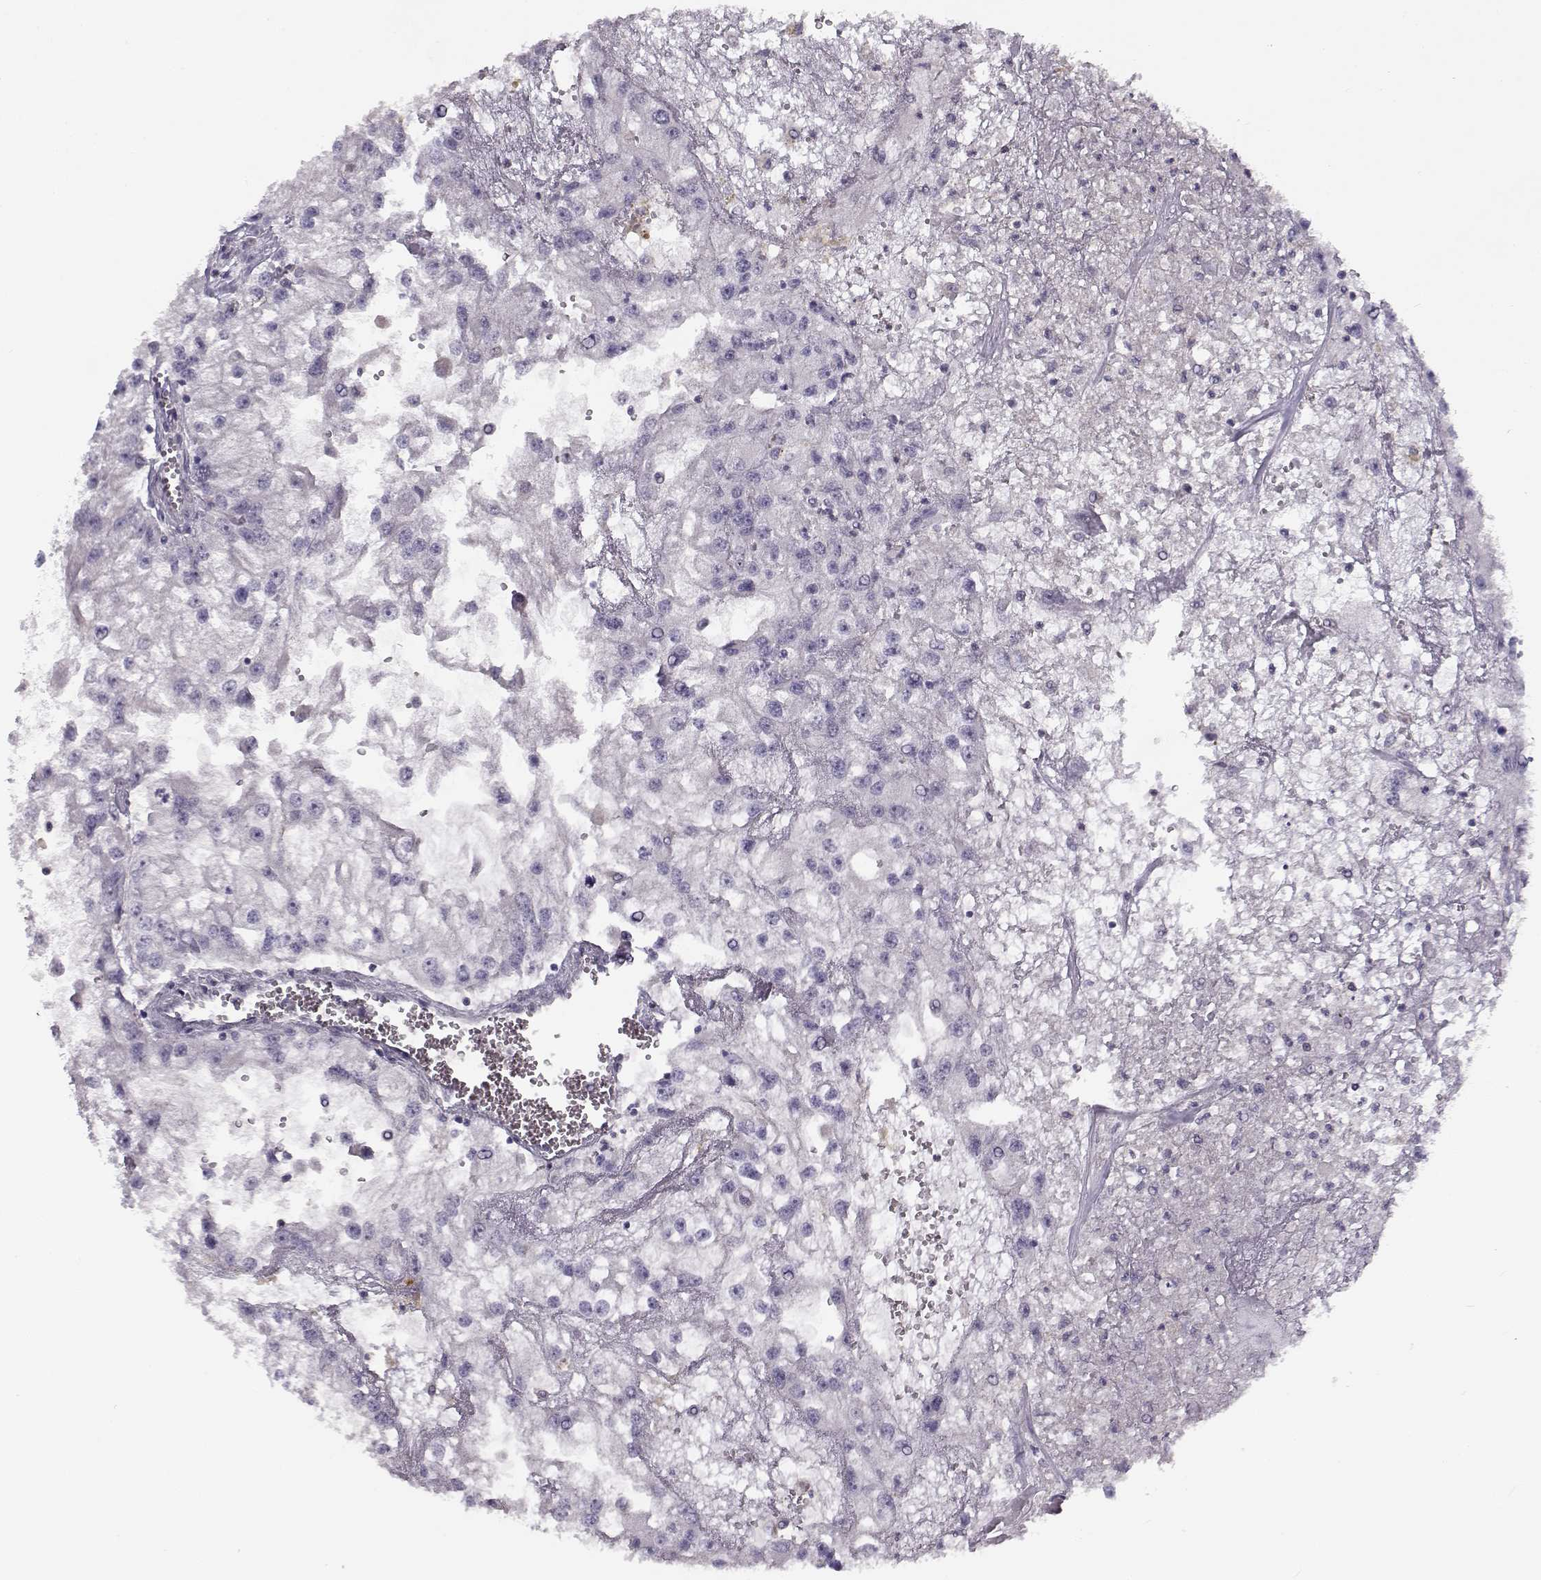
{"staining": {"intensity": "negative", "quantity": "none", "location": "none"}, "tissue": "renal cancer", "cell_type": "Tumor cells", "image_type": "cancer", "snomed": [{"axis": "morphology", "description": "Adenocarcinoma, NOS"}, {"axis": "topography", "description": "Kidney"}], "caption": "This is an IHC image of human renal cancer (adenocarcinoma). There is no positivity in tumor cells.", "gene": "TMEM145", "patient": {"sex": "male", "age": 59}}